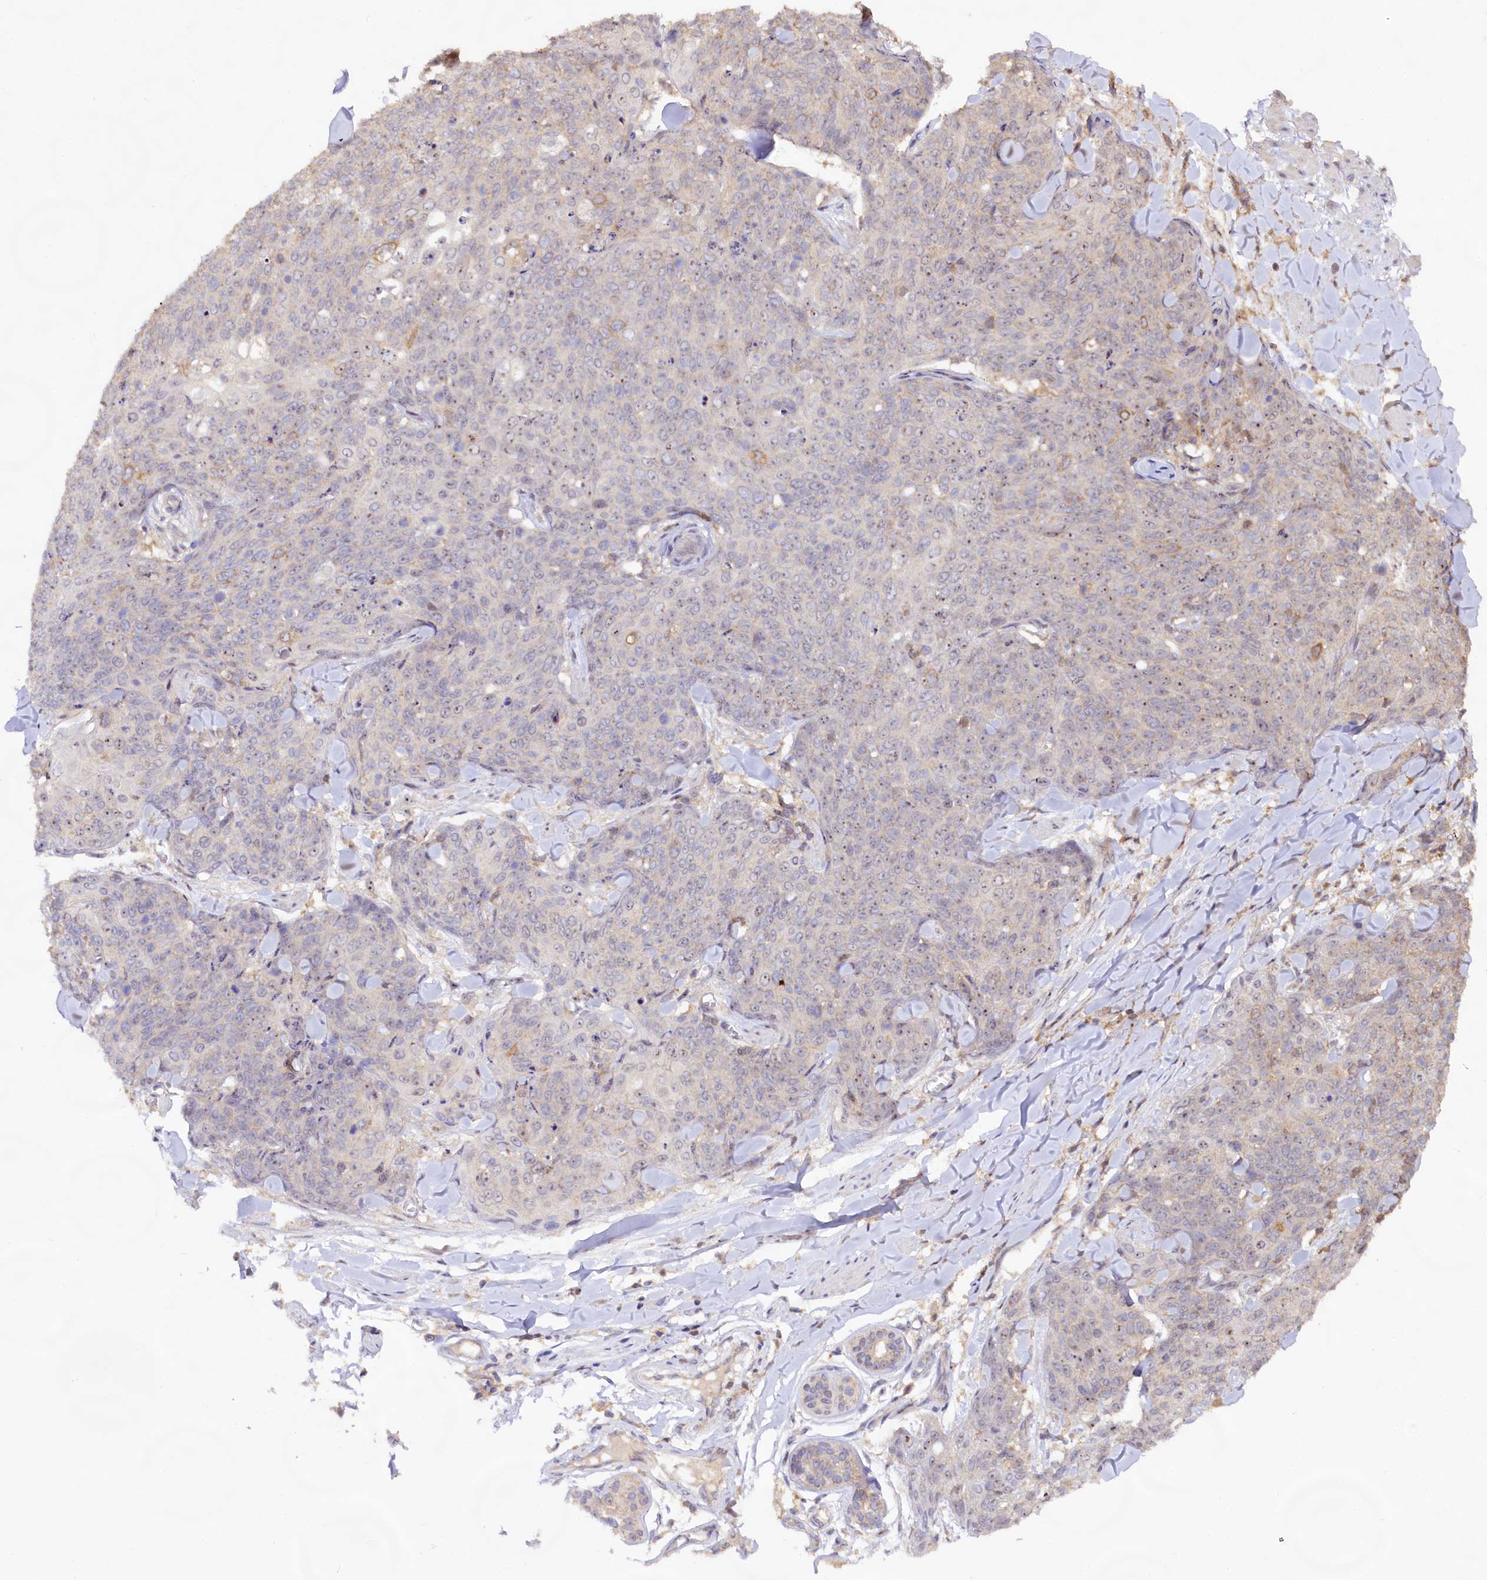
{"staining": {"intensity": "weak", "quantity": "<25%", "location": "nuclear"}, "tissue": "skin cancer", "cell_type": "Tumor cells", "image_type": "cancer", "snomed": [{"axis": "morphology", "description": "Squamous cell carcinoma, NOS"}, {"axis": "topography", "description": "Skin"}, {"axis": "topography", "description": "Vulva"}], "caption": "Human skin cancer (squamous cell carcinoma) stained for a protein using IHC exhibits no staining in tumor cells.", "gene": "RRP8", "patient": {"sex": "female", "age": 85}}